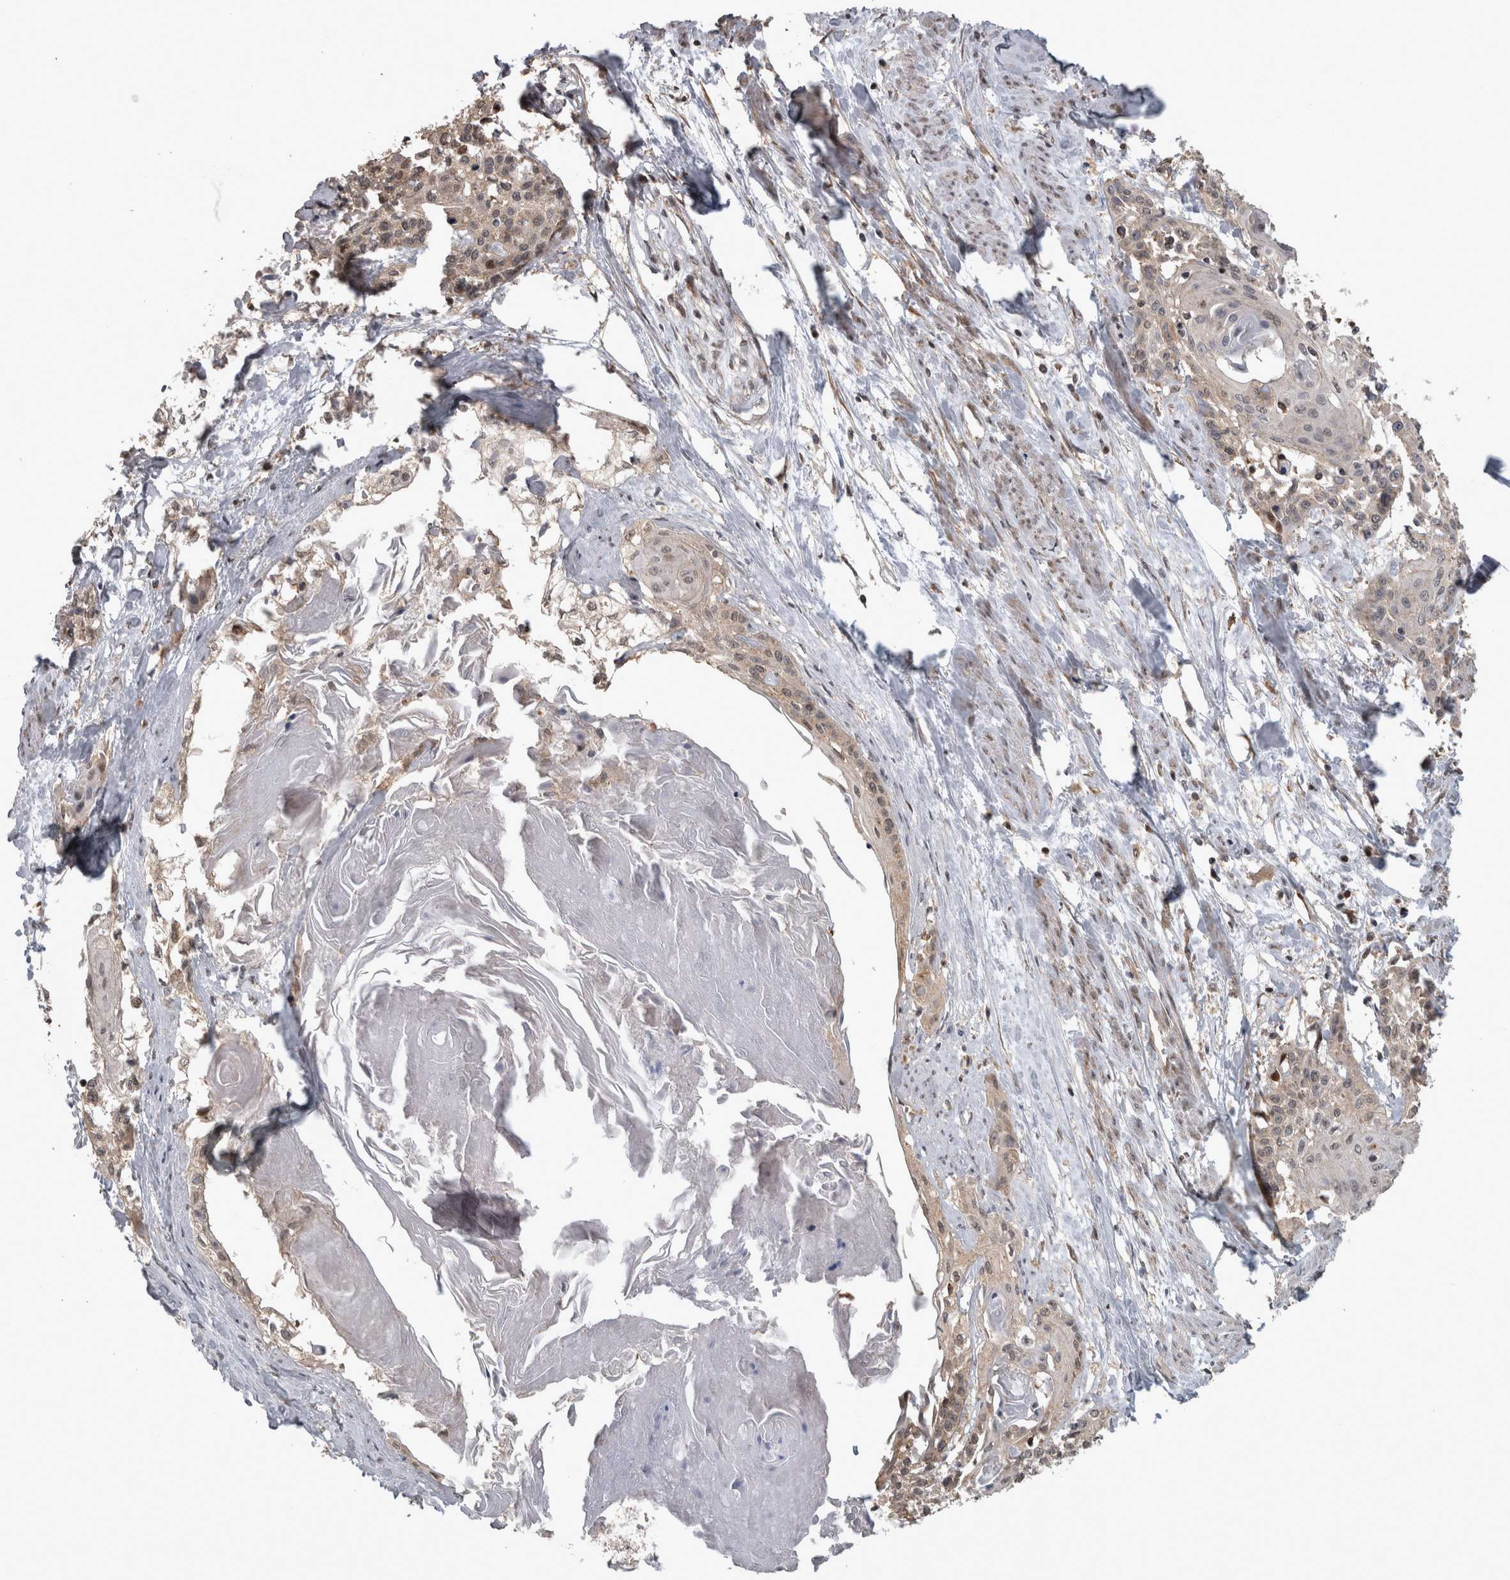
{"staining": {"intensity": "weak", "quantity": "<25%", "location": "nuclear"}, "tissue": "cervical cancer", "cell_type": "Tumor cells", "image_type": "cancer", "snomed": [{"axis": "morphology", "description": "Squamous cell carcinoma, NOS"}, {"axis": "topography", "description": "Cervix"}], "caption": "DAB immunohistochemical staining of cervical cancer displays no significant expression in tumor cells. (Stains: DAB (3,3'-diaminobenzidine) immunohistochemistry with hematoxylin counter stain, Microscopy: brightfield microscopy at high magnification).", "gene": "ATXN2", "patient": {"sex": "female", "age": 57}}